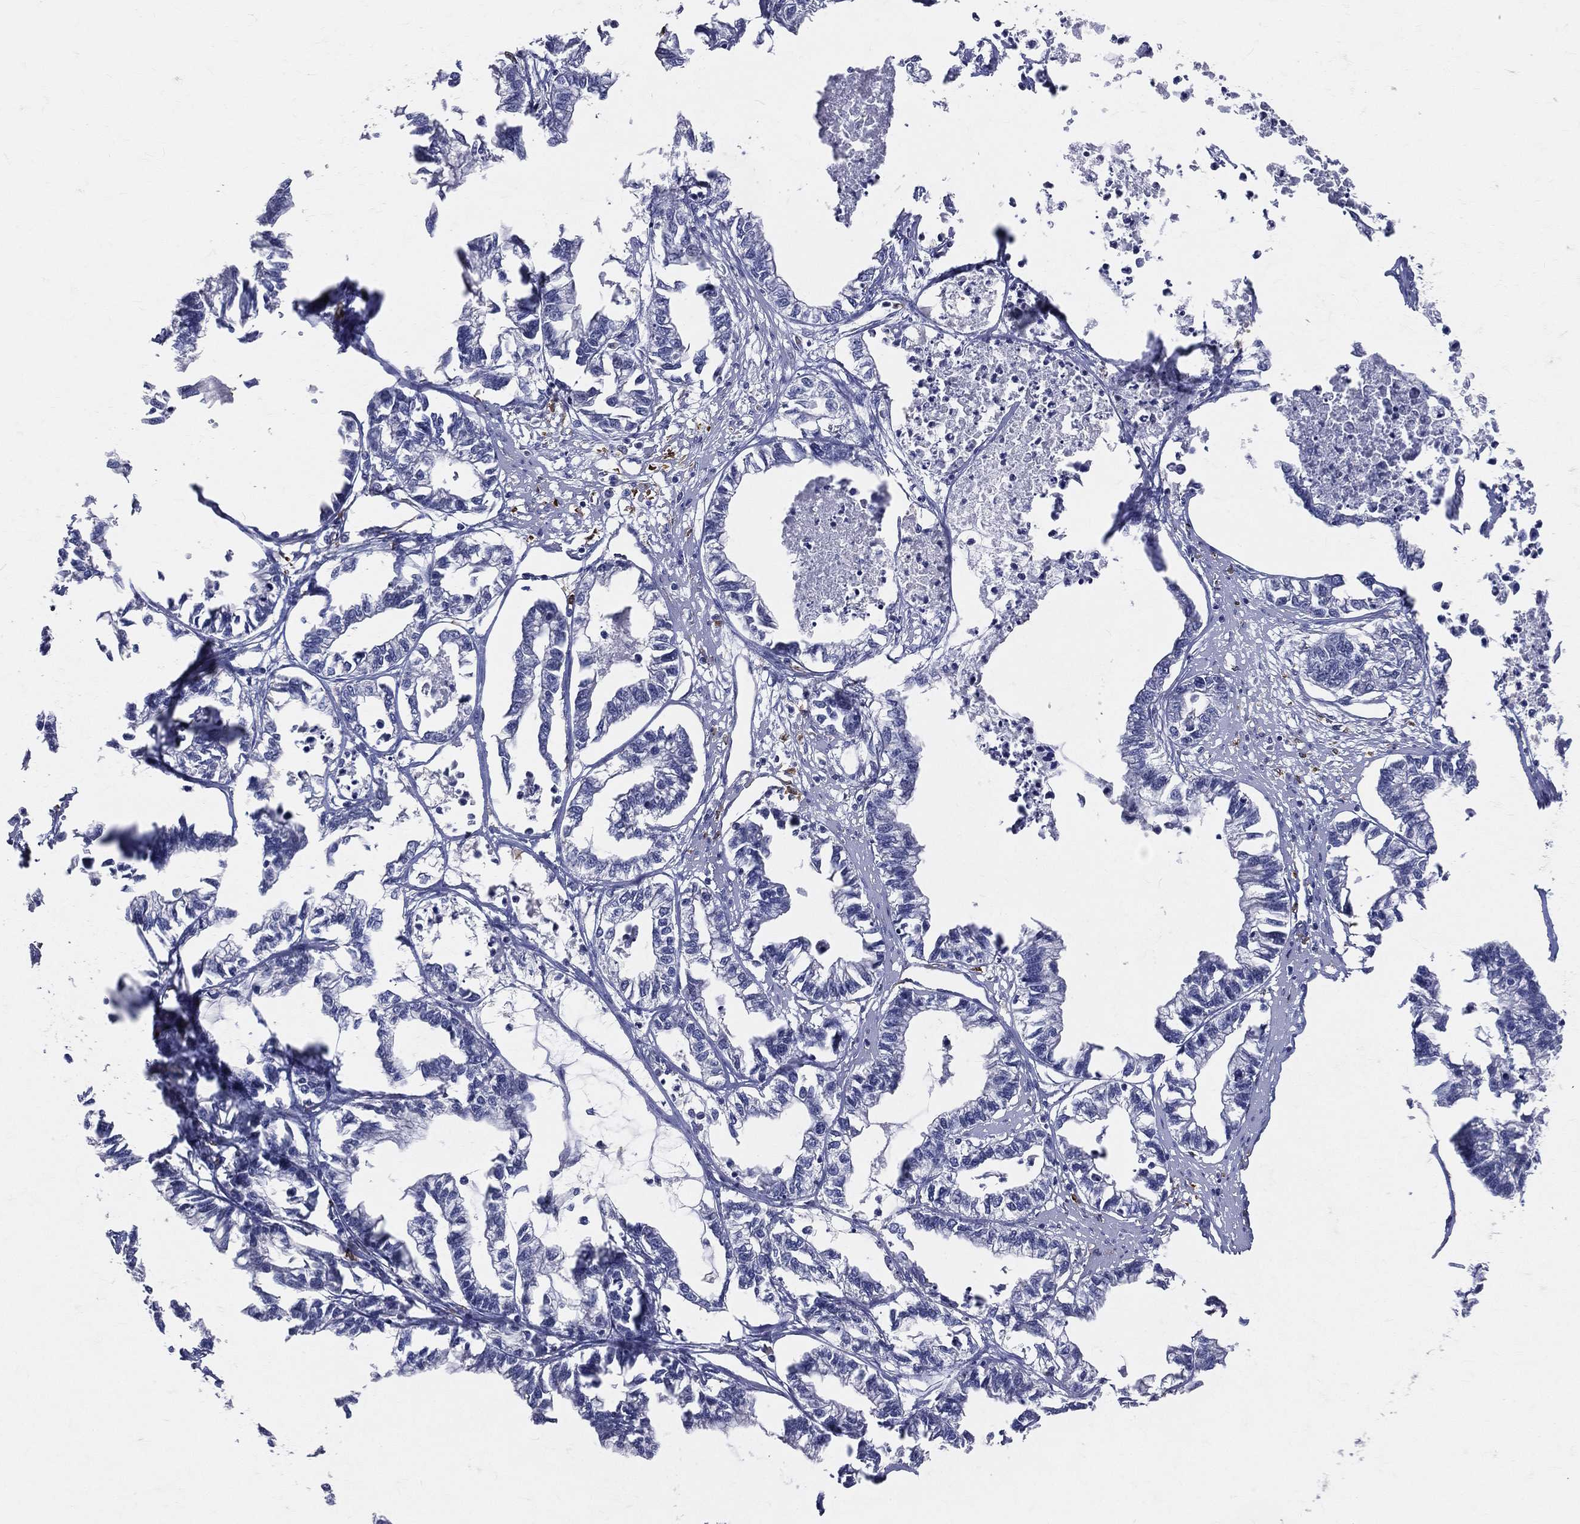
{"staining": {"intensity": "negative", "quantity": "none", "location": "none"}, "tissue": "stomach cancer", "cell_type": "Tumor cells", "image_type": "cancer", "snomed": [{"axis": "morphology", "description": "Adenocarcinoma, NOS"}, {"axis": "topography", "description": "Stomach"}], "caption": "Immunohistochemical staining of human adenocarcinoma (stomach) reveals no significant expression in tumor cells.", "gene": "CD74", "patient": {"sex": "male", "age": 83}}